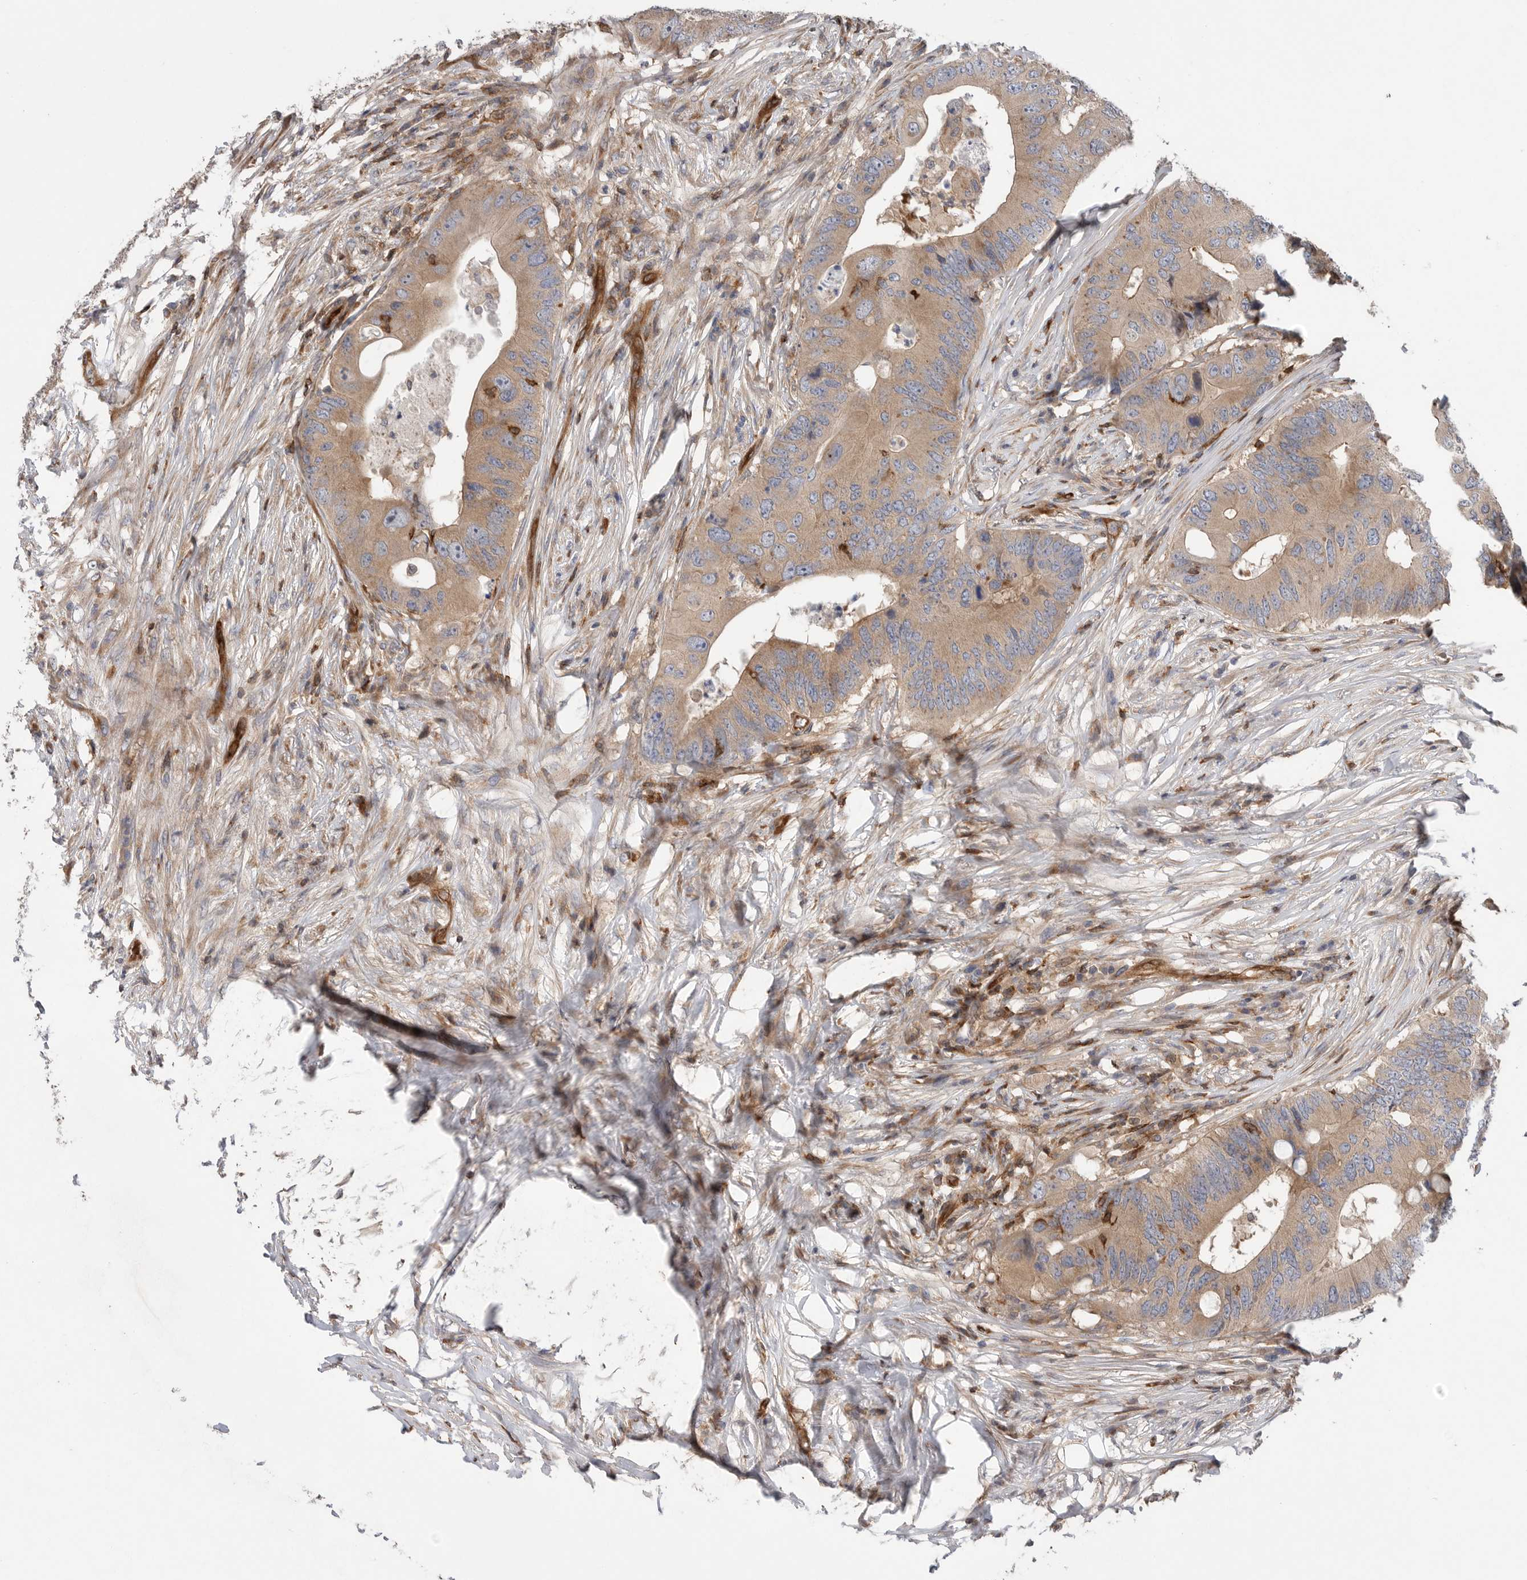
{"staining": {"intensity": "moderate", "quantity": ">75%", "location": "cytoplasmic/membranous"}, "tissue": "colorectal cancer", "cell_type": "Tumor cells", "image_type": "cancer", "snomed": [{"axis": "morphology", "description": "Adenocarcinoma, NOS"}, {"axis": "topography", "description": "Colon"}], "caption": "Colorectal cancer stained with a brown dye displays moderate cytoplasmic/membranous positive staining in about >75% of tumor cells.", "gene": "PRKCH", "patient": {"sex": "male", "age": 71}}